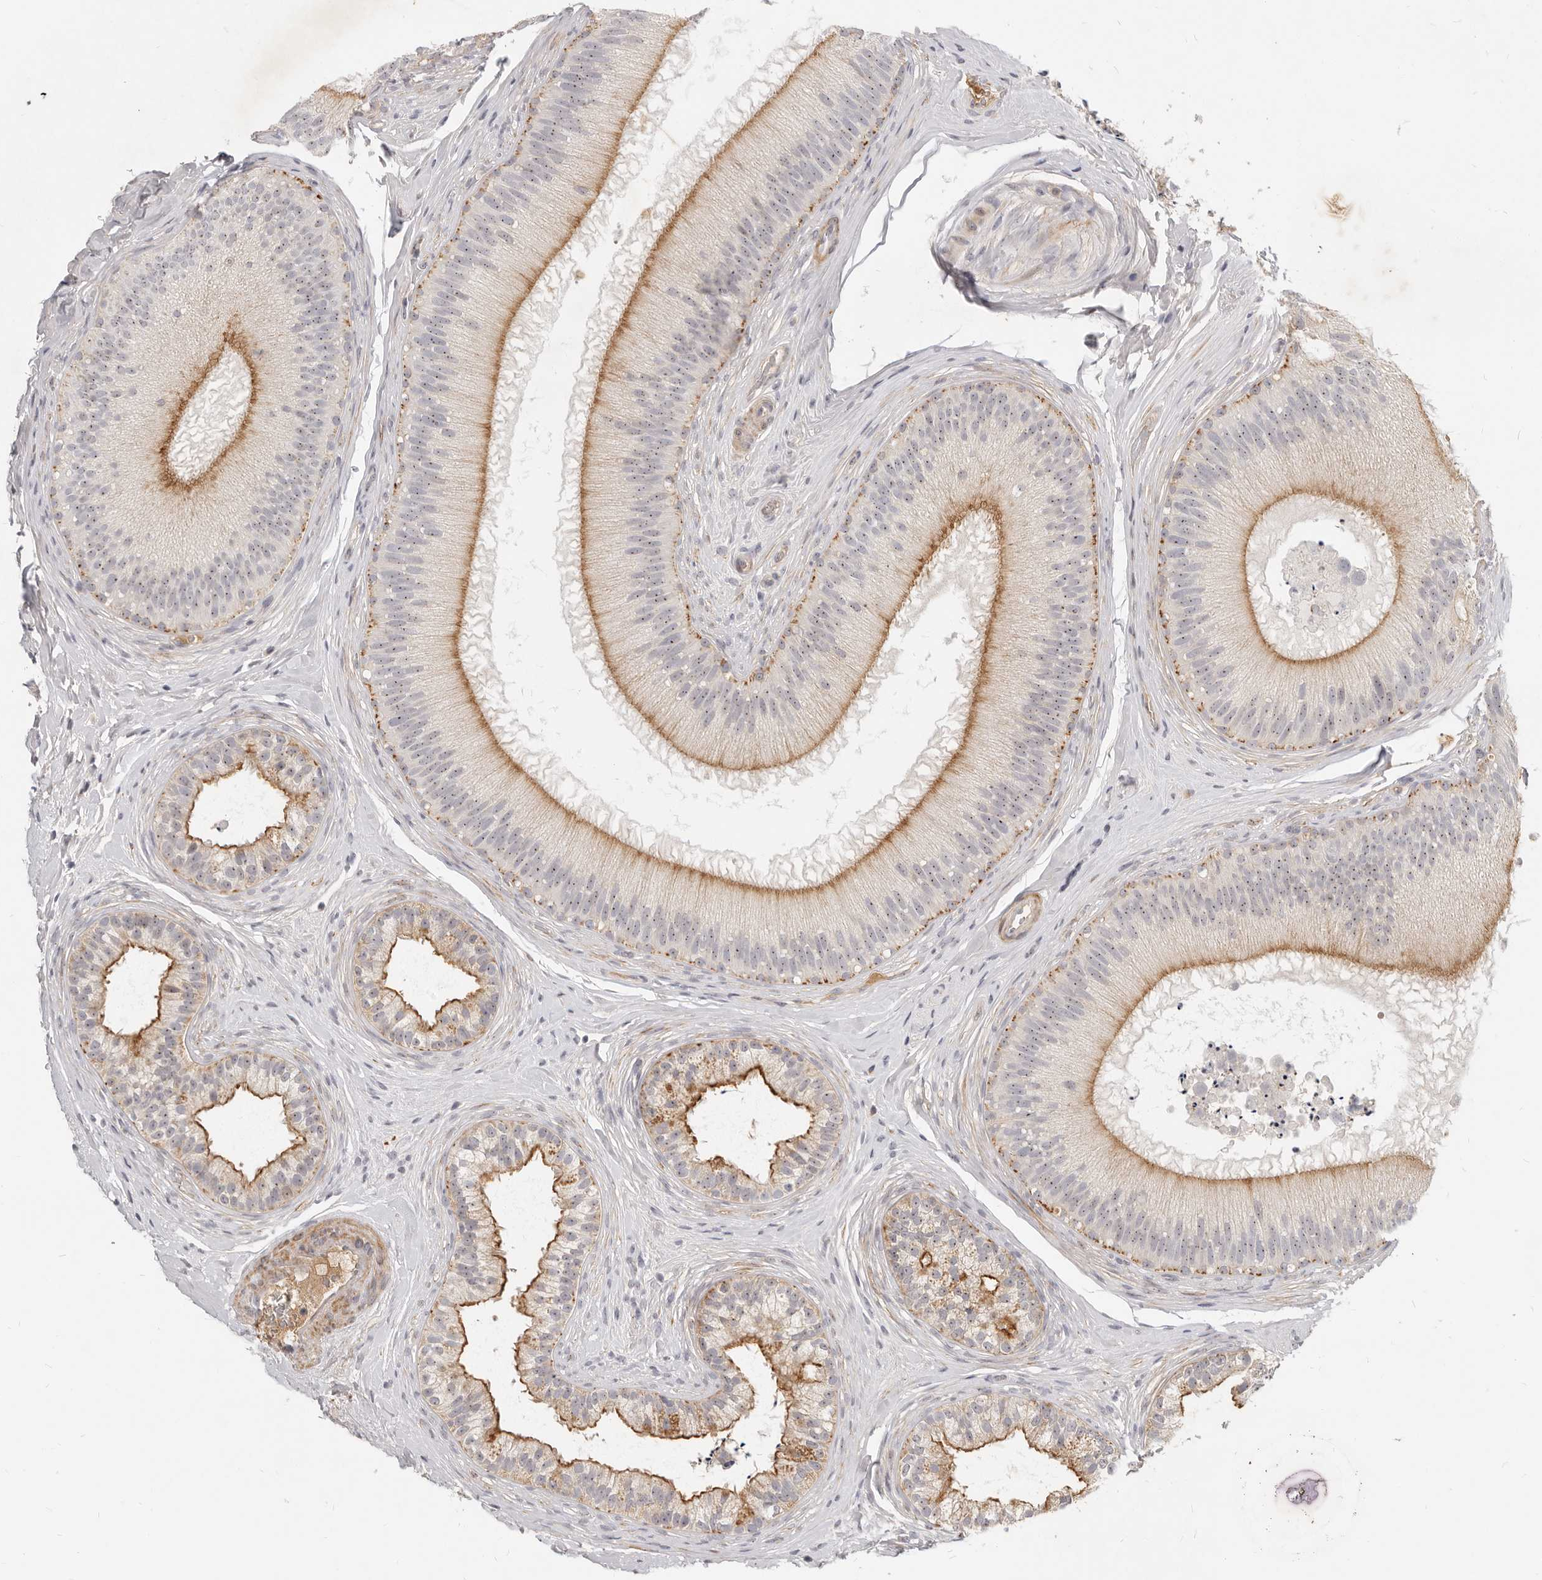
{"staining": {"intensity": "moderate", "quantity": "25%-75%", "location": "cytoplasmic/membranous,nuclear"}, "tissue": "epididymis", "cell_type": "Glandular cells", "image_type": "normal", "snomed": [{"axis": "morphology", "description": "Normal tissue, NOS"}, {"axis": "topography", "description": "Epididymis"}], "caption": "Epididymis stained with DAB (3,3'-diaminobenzidine) IHC reveals medium levels of moderate cytoplasmic/membranous,nuclear expression in about 25%-75% of glandular cells.", "gene": "MICALL2", "patient": {"sex": "male", "age": 45}}